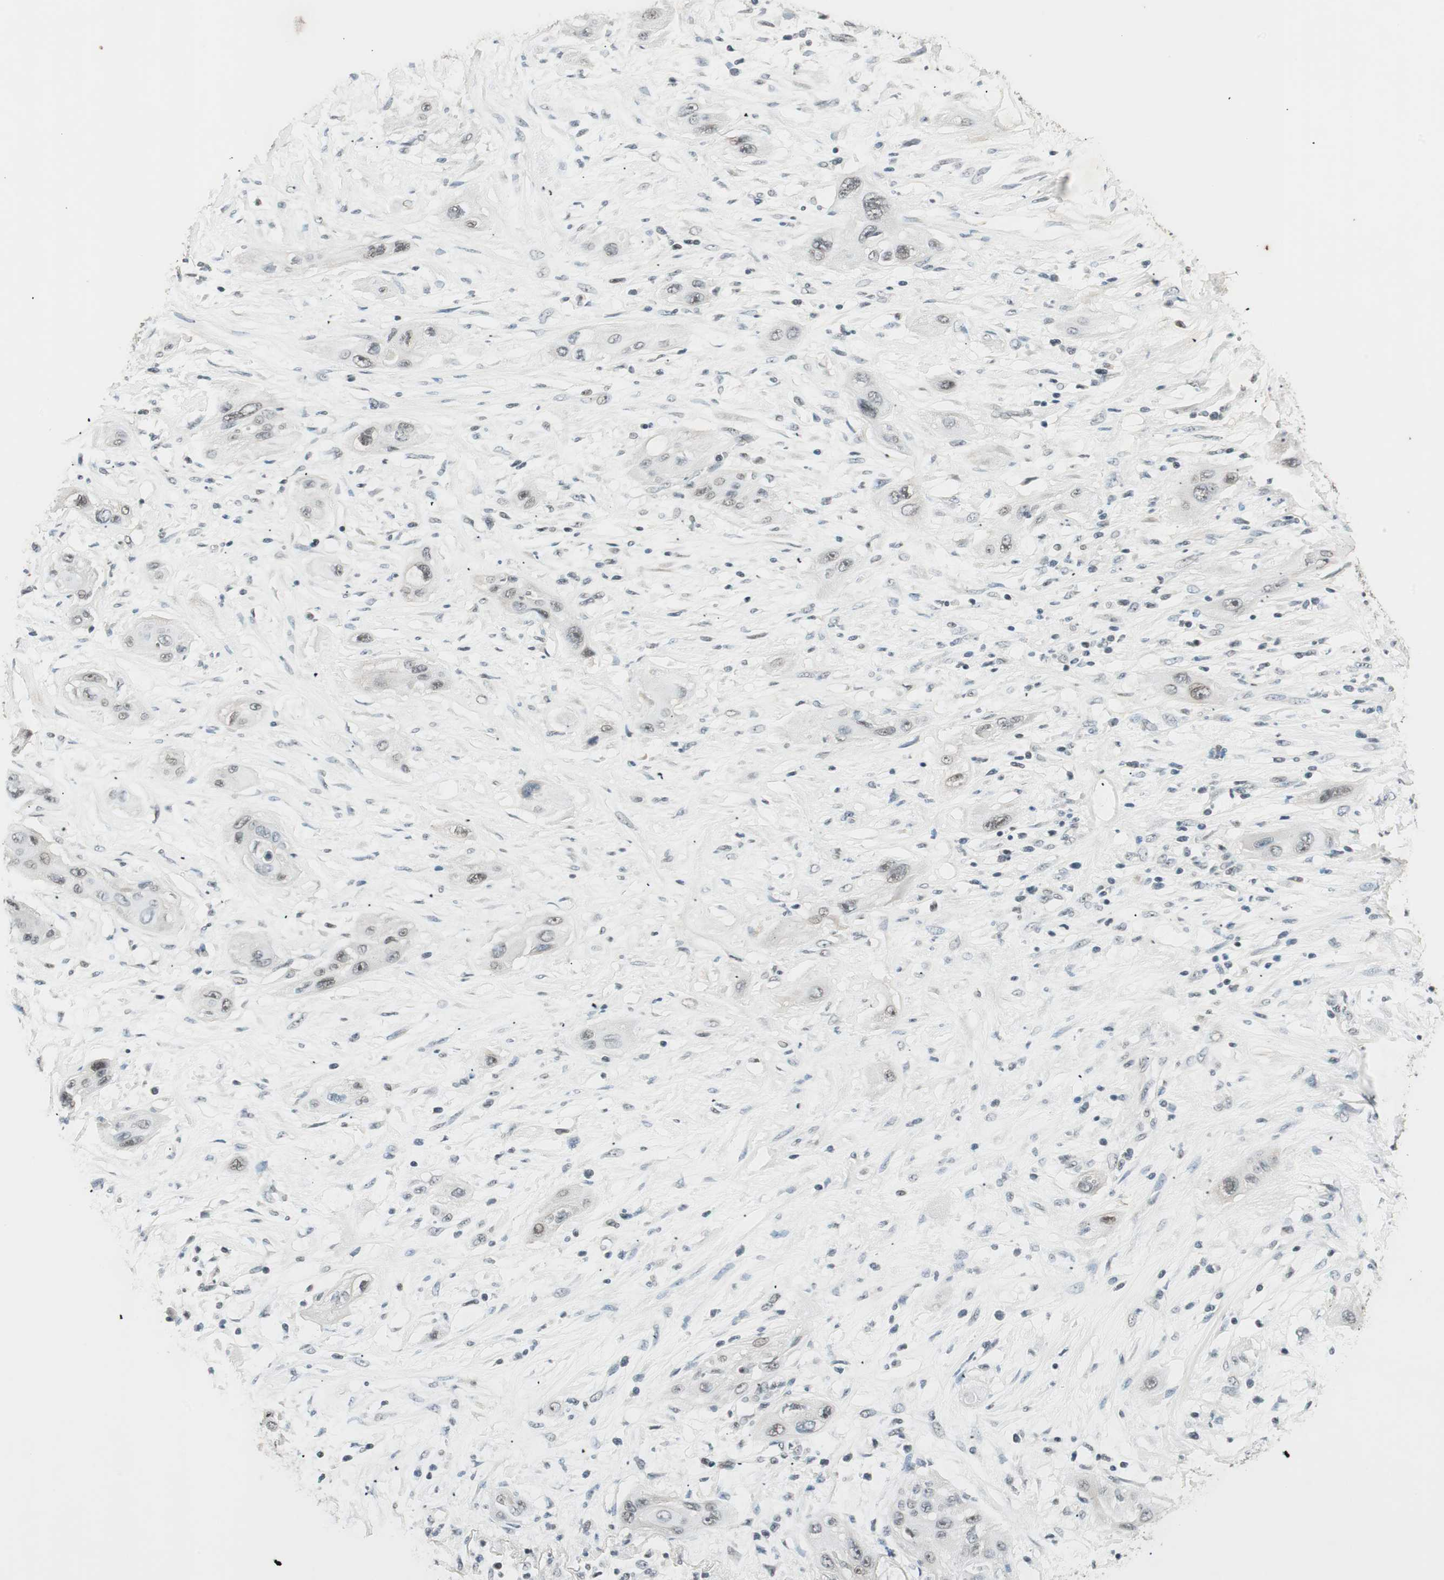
{"staining": {"intensity": "weak", "quantity": "<25%", "location": "nuclear"}, "tissue": "lung cancer", "cell_type": "Tumor cells", "image_type": "cancer", "snomed": [{"axis": "morphology", "description": "Squamous cell carcinoma, NOS"}, {"axis": "topography", "description": "Lung"}], "caption": "DAB (3,3'-diaminobenzidine) immunohistochemical staining of human lung cancer reveals no significant staining in tumor cells.", "gene": "NFRKB", "patient": {"sex": "female", "age": 47}}